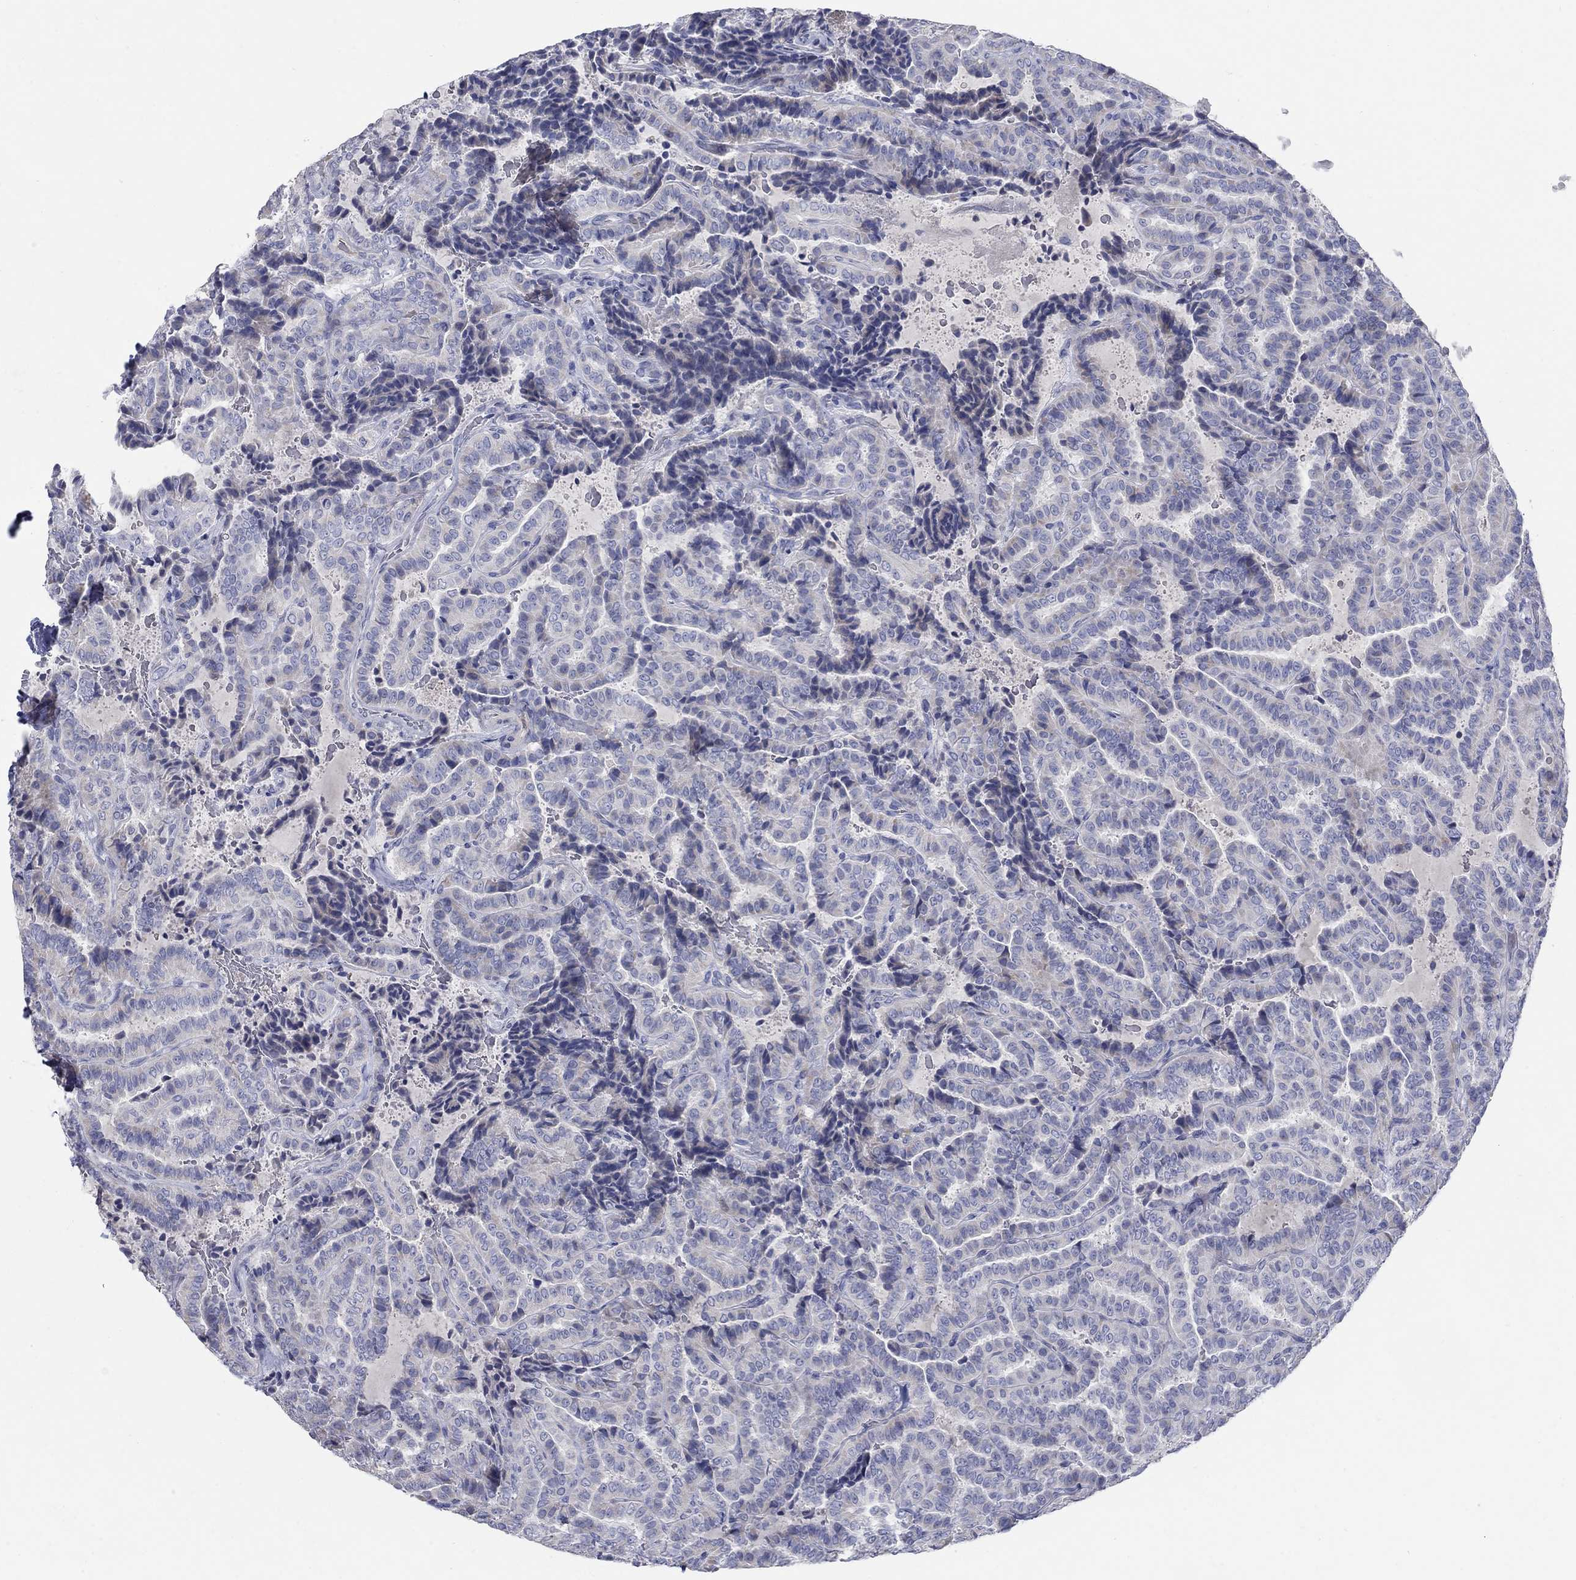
{"staining": {"intensity": "negative", "quantity": "none", "location": "none"}, "tissue": "thyroid cancer", "cell_type": "Tumor cells", "image_type": "cancer", "snomed": [{"axis": "morphology", "description": "Papillary adenocarcinoma, NOS"}, {"axis": "topography", "description": "Thyroid gland"}], "caption": "This is an immunohistochemistry (IHC) image of papillary adenocarcinoma (thyroid). There is no positivity in tumor cells.", "gene": "TMEM249", "patient": {"sex": "female", "age": 39}}